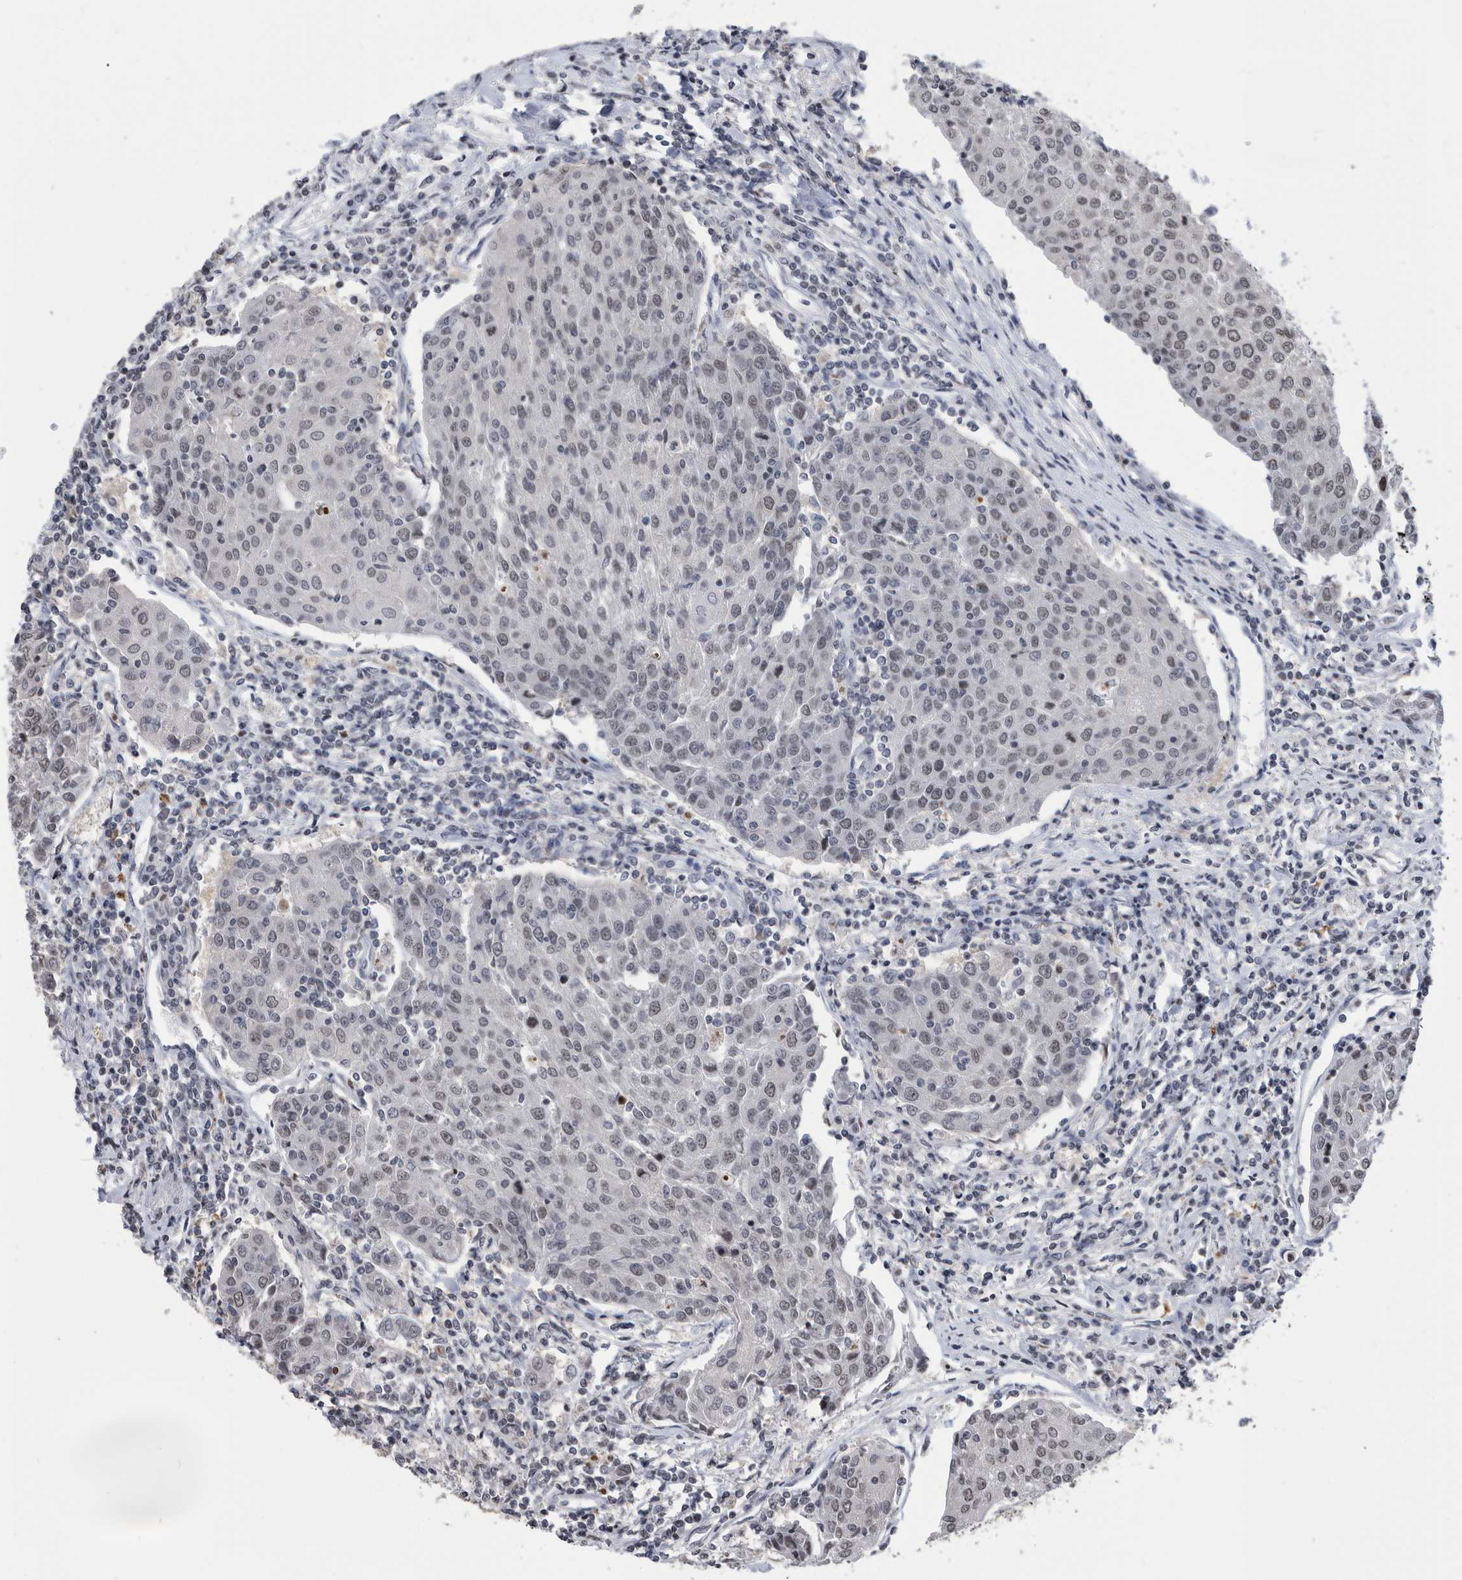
{"staining": {"intensity": "weak", "quantity": "25%-75%", "location": "nuclear"}, "tissue": "urothelial cancer", "cell_type": "Tumor cells", "image_type": "cancer", "snomed": [{"axis": "morphology", "description": "Urothelial carcinoma, High grade"}, {"axis": "topography", "description": "Urinary bladder"}], "caption": "There is low levels of weak nuclear expression in tumor cells of urothelial cancer, as demonstrated by immunohistochemical staining (brown color).", "gene": "TSTD1", "patient": {"sex": "female", "age": 85}}